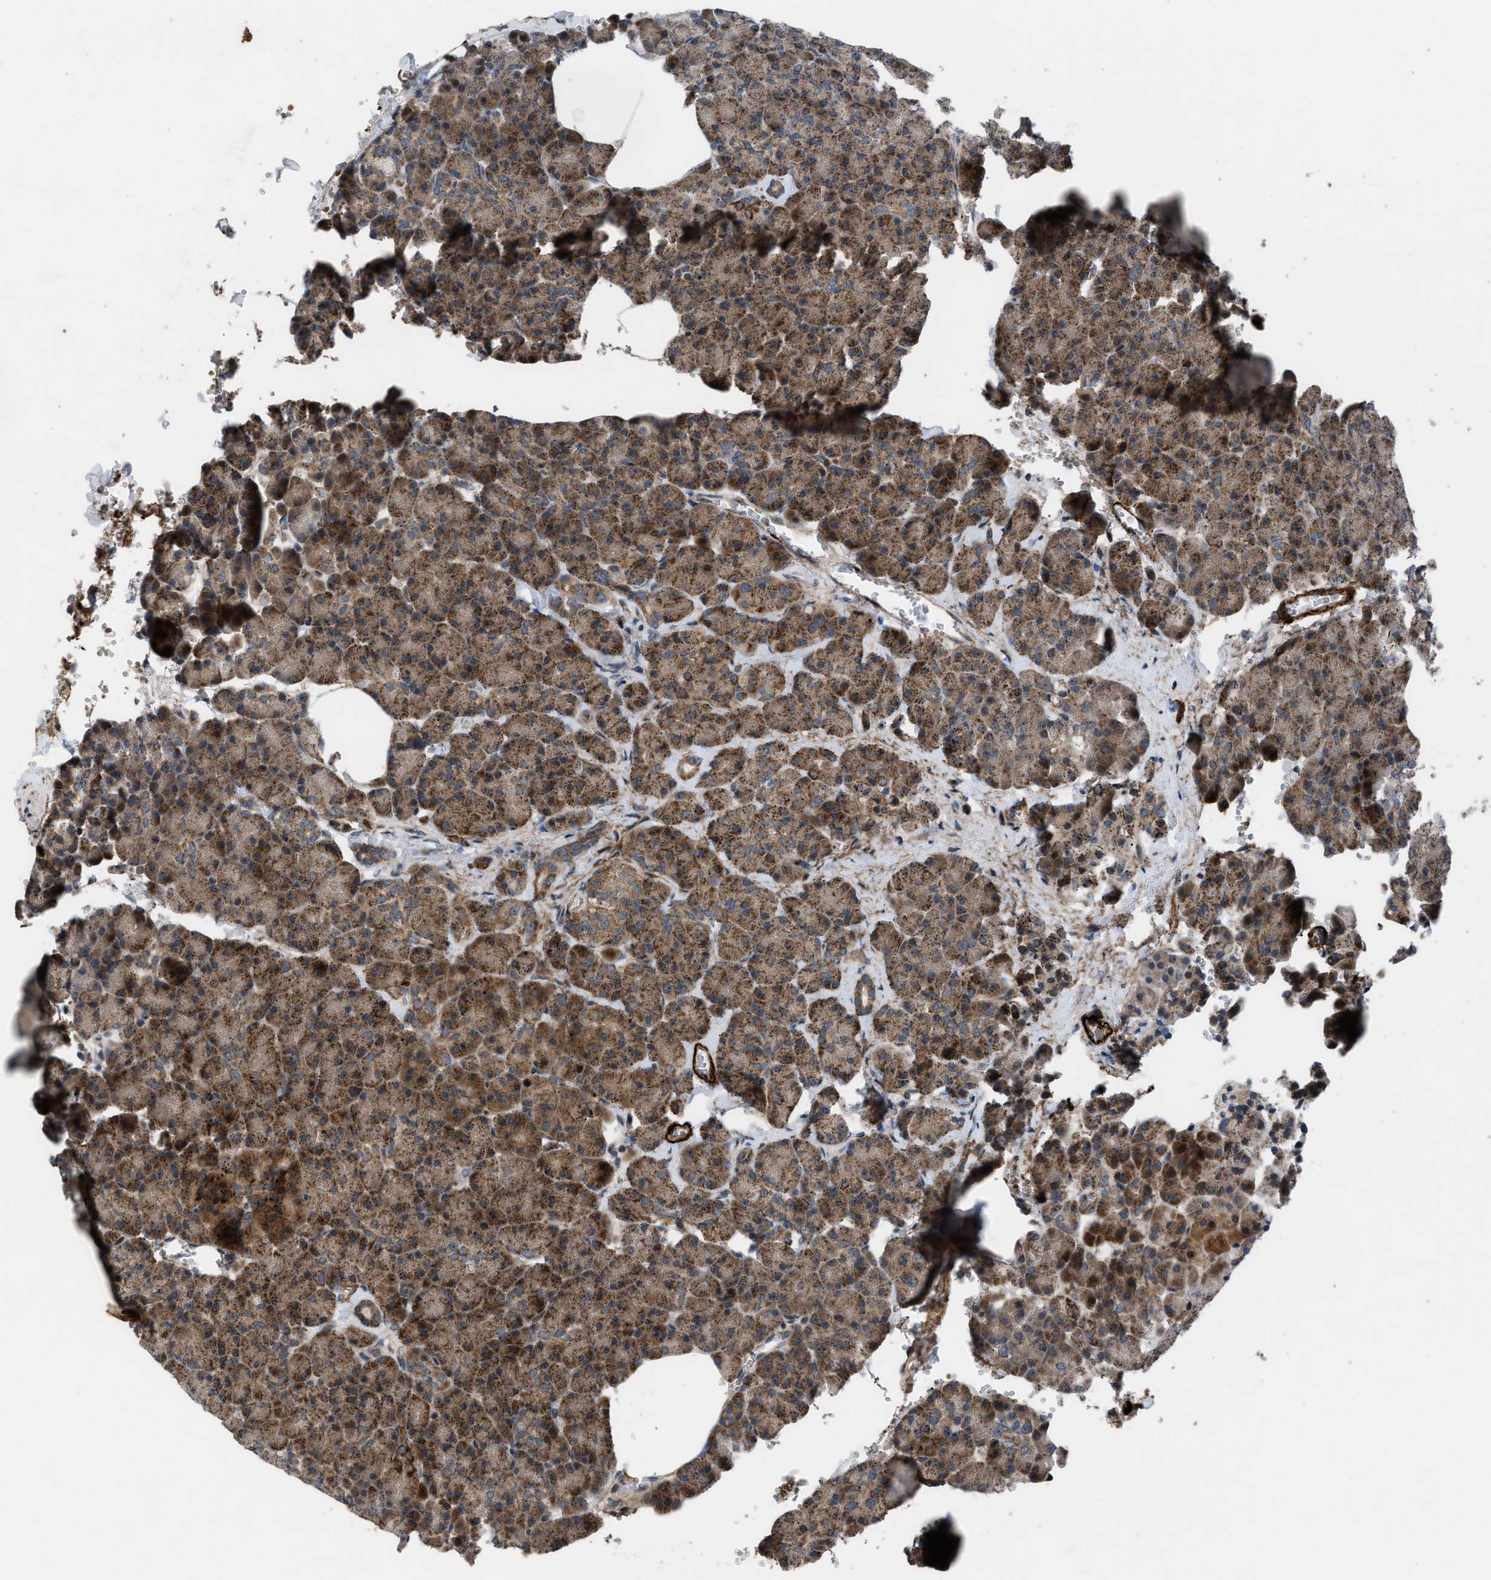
{"staining": {"intensity": "moderate", "quantity": ">75%", "location": "cytoplasmic/membranous"}, "tissue": "pancreas", "cell_type": "Exocrine glandular cells", "image_type": "normal", "snomed": [{"axis": "morphology", "description": "Normal tissue, NOS"}, {"axis": "topography", "description": "Pancreas"}], "caption": "Protein staining of unremarkable pancreas exhibits moderate cytoplasmic/membranous positivity in approximately >75% of exocrine glandular cells.", "gene": "AP3M2", "patient": {"sex": "female", "age": 35}}